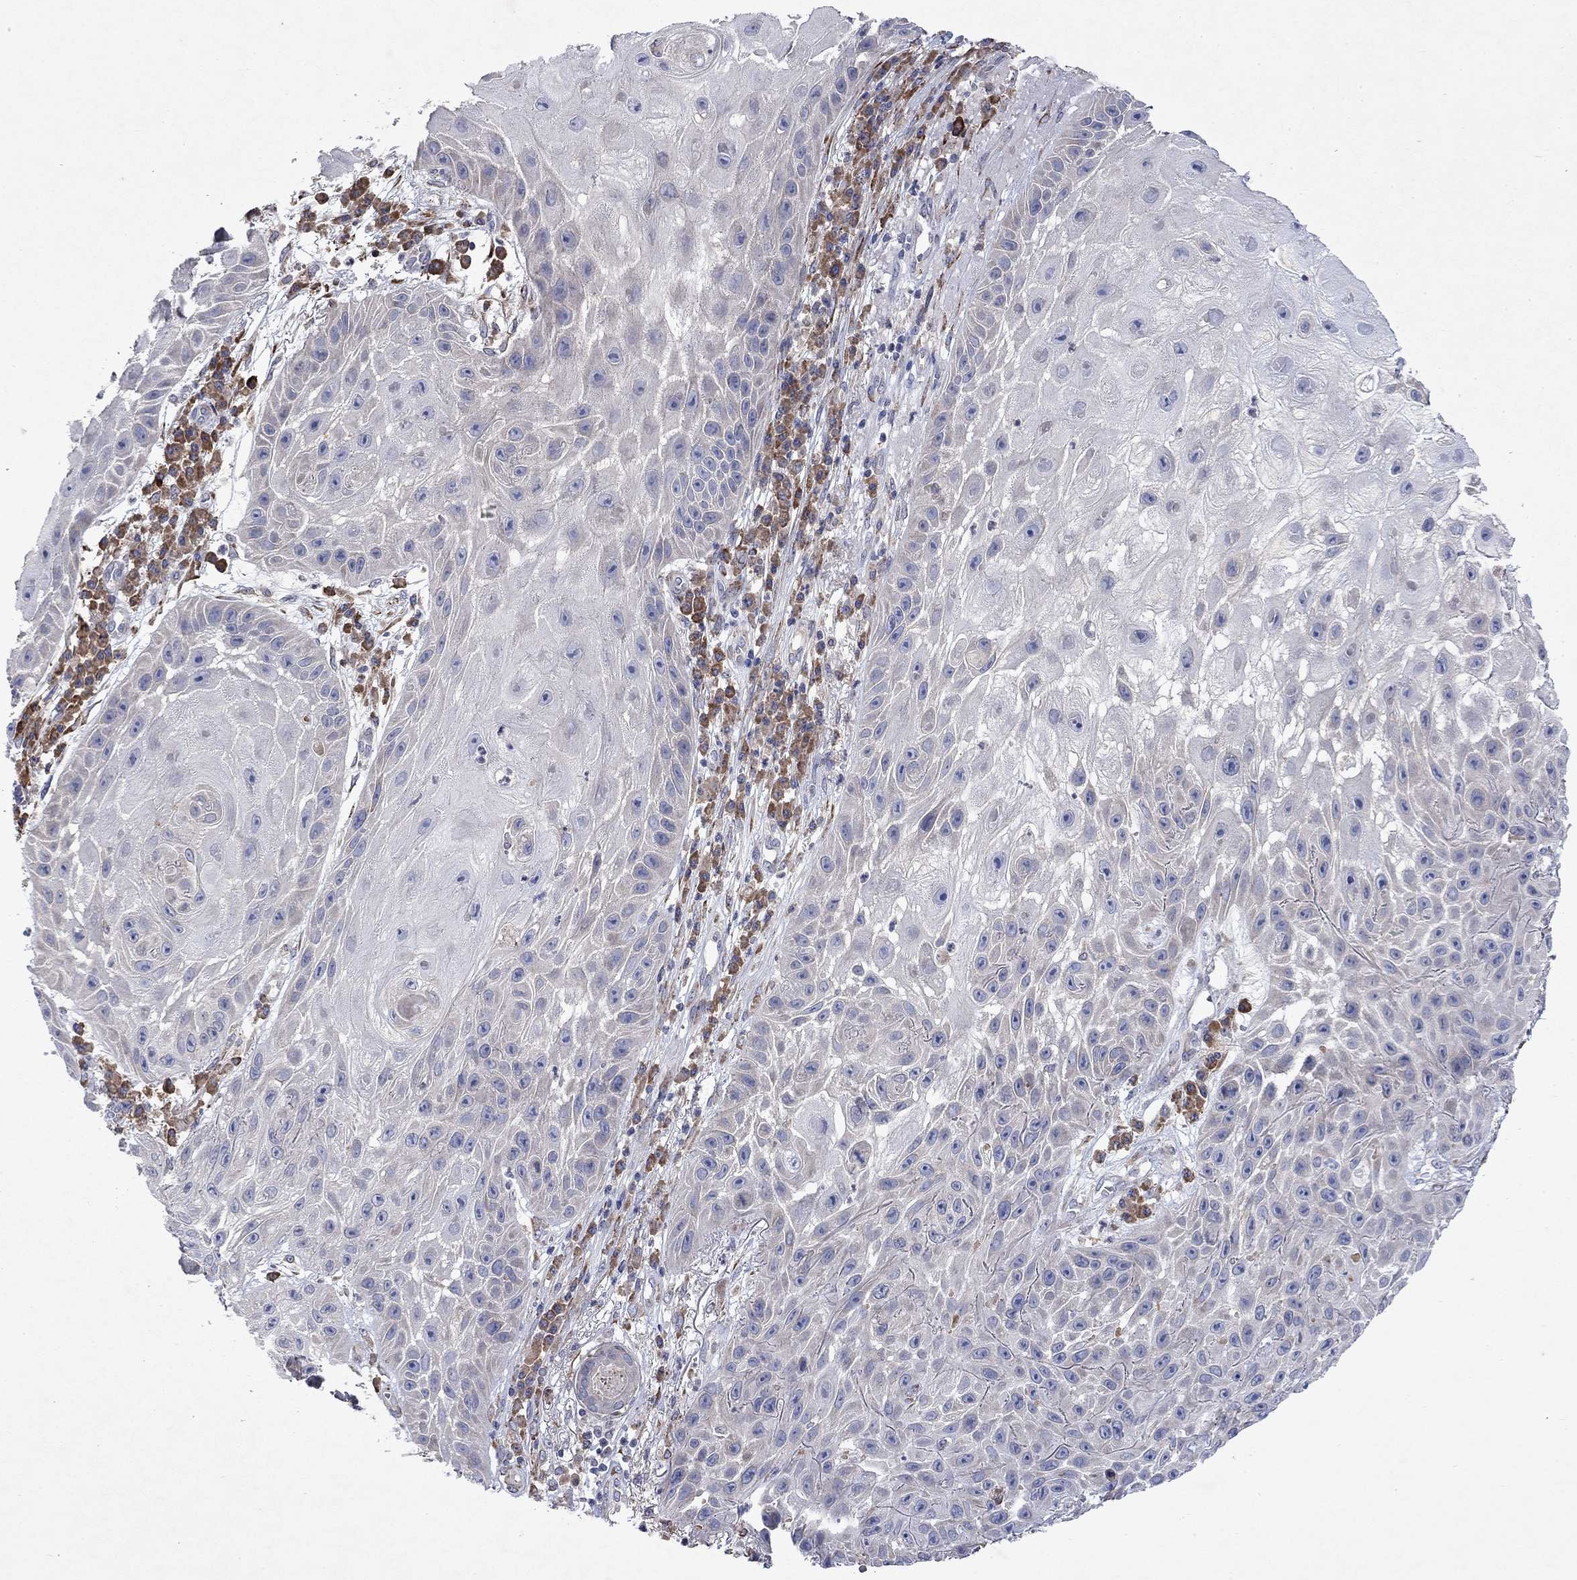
{"staining": {"intensity": "negative", "quantity": "none", "location": "none"}, "tissue": "skin cancer", "cell_type": "Tumor cells", "image_type": "cancer", "snomed": [{"axis": "morphology", "description": "Normal tissue, NOS"}, {"axis": "morphology", "description": "Squamous cell carcinoma, NOS"}, {"axis": "topography", "description": "Skin"}], "caption": "Tumor cells are negative for protein expression in human skin squamous cell carcinoma.", "gene": "TMEM97", "patient": {"sex": "male", "age": 79}}